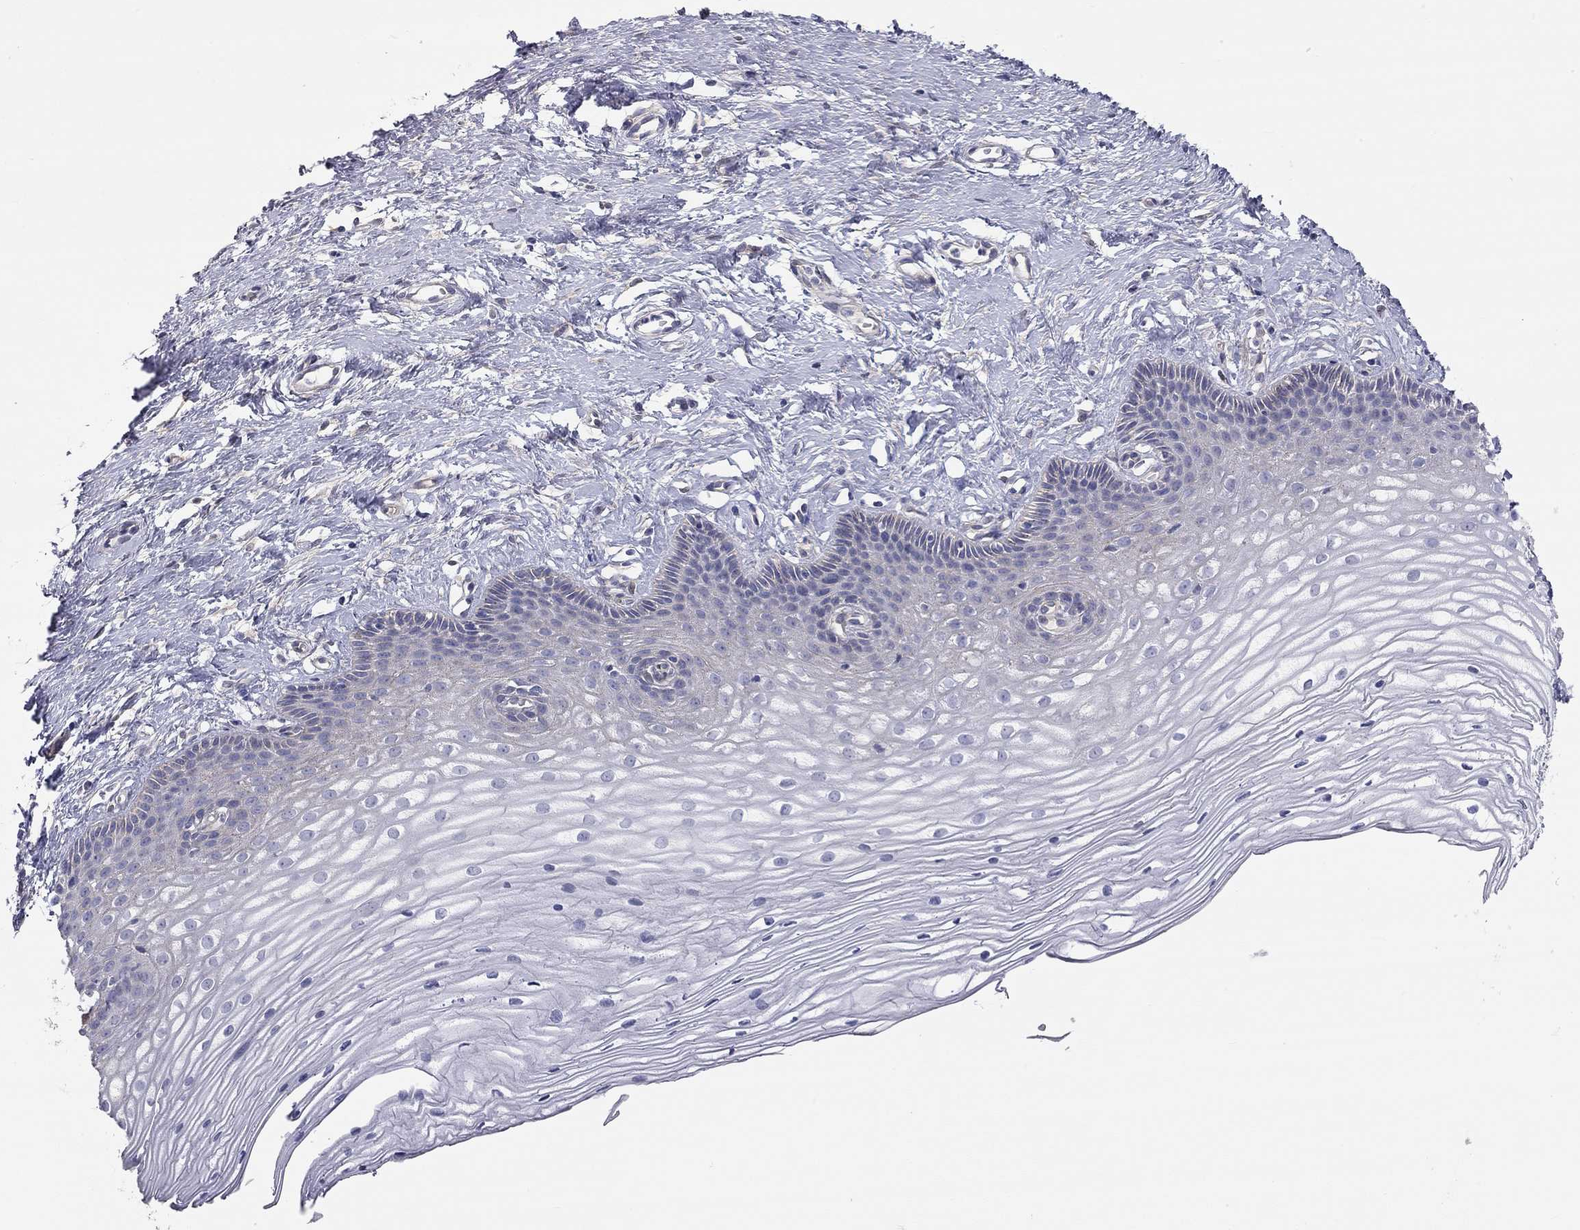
{"staining": {"intensity": "negative", "quantity": "none", "location": "none"}, "tissue": "cervix", "cell_type": "Glandular cells", "image_type": "normal", "snomed": [{"axis": "morphology", "description": "Normal tissue, NOS"}, {"axis": "topography", "description": "Cervix"}], "caption": "Histopathology image shows no significant protein expression in glandular cells of benign cervix.", "gene": "PAPSS2", "patient": {"sex": "female", "age": 40}}